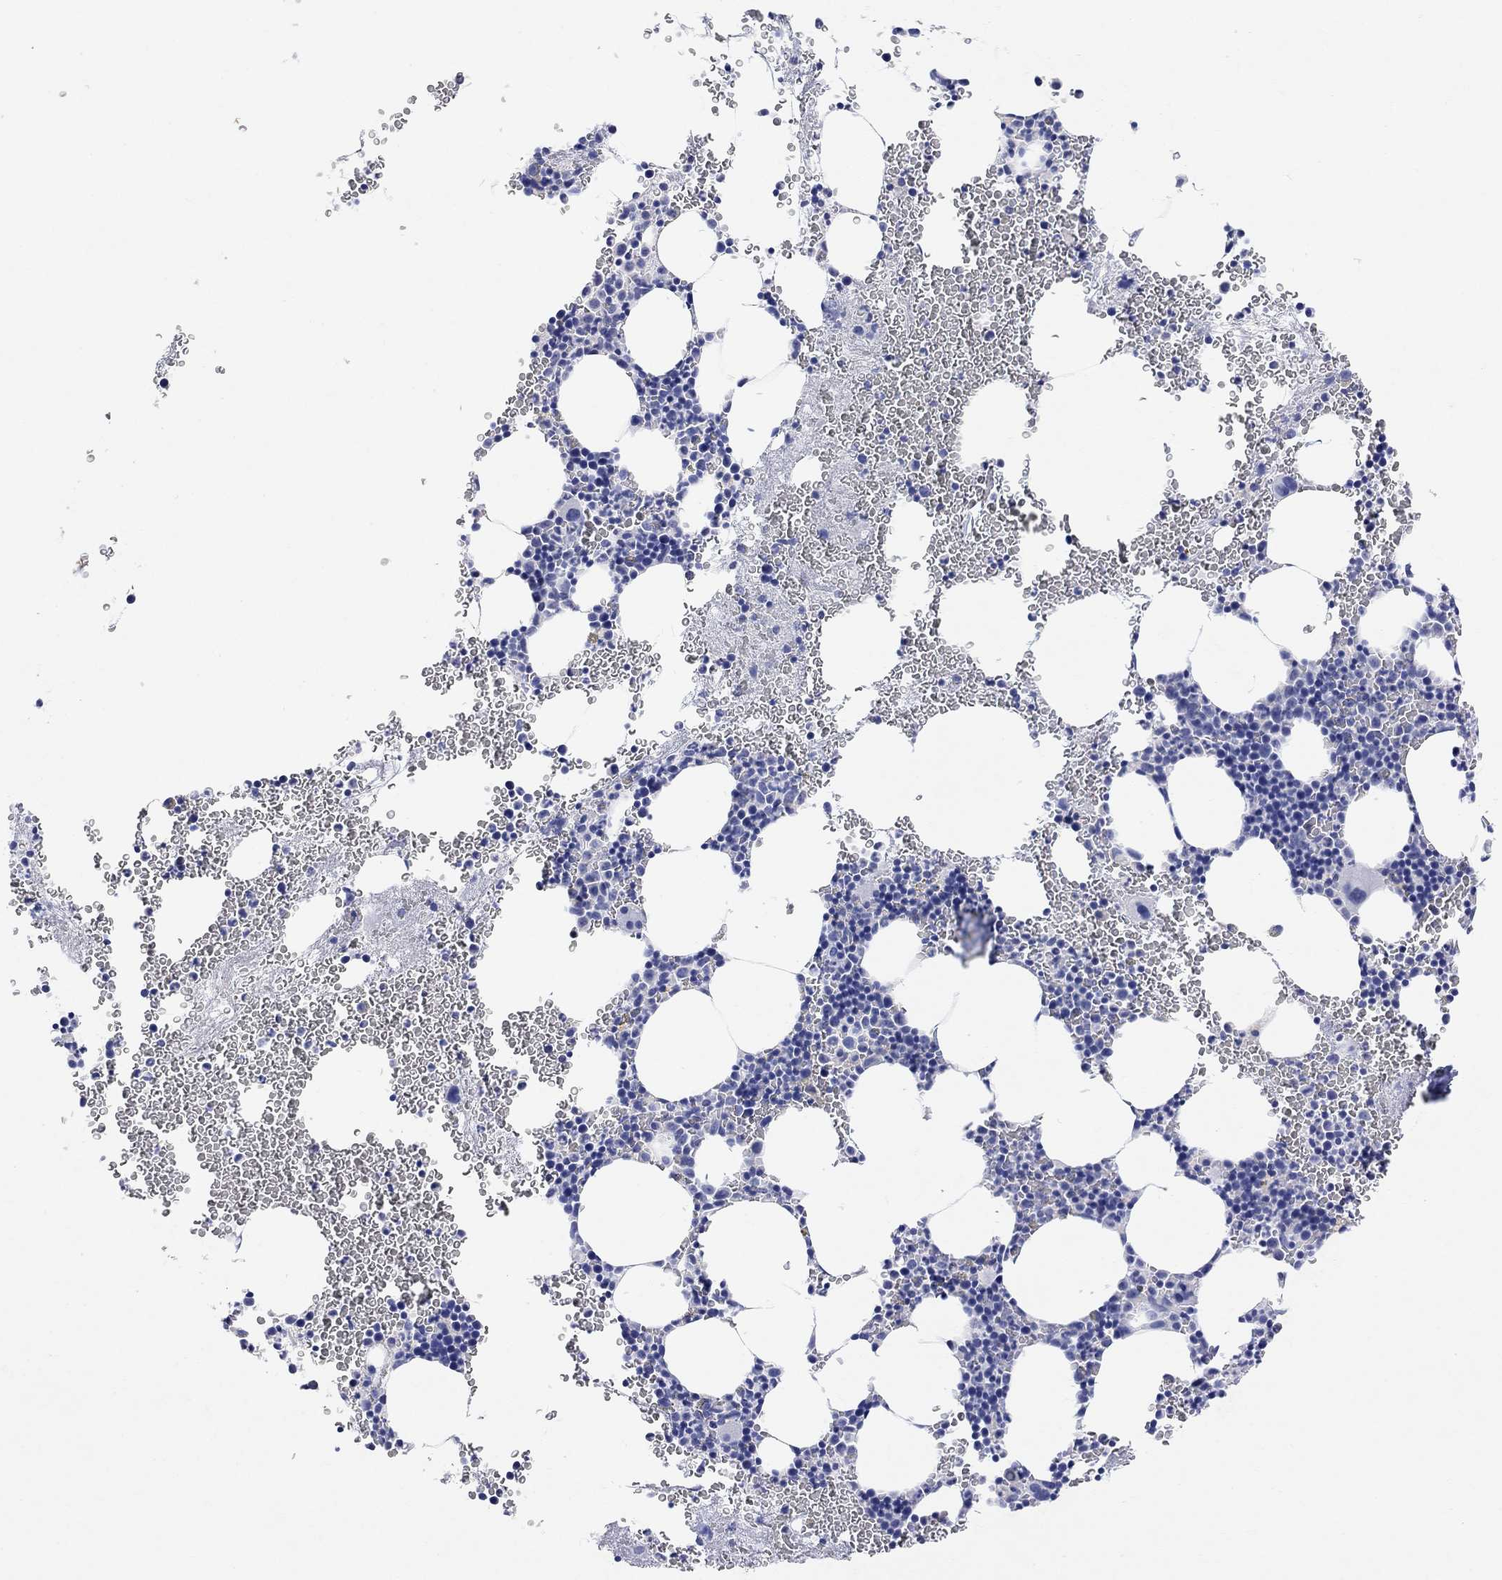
{"staining": {"intensity": "negative", "quantity": "none", "location": "none"}, "tissue": "bone marrow", "cell_type": "Hematopoietic cells", "image_type": "normal", "snomed": [{"axis": "morphology", "description": "Normal tissue, NOS"}, {"axis": "topography", "description": "Bone marrow"}], "caption": "This is an immunohistochemistry (IHC) histopathology image of unremarkable bone marrow. There is no positivity in hematopoietic cells.", "gene": "TYR", "patient": {"sex": "male", "age": 50}}